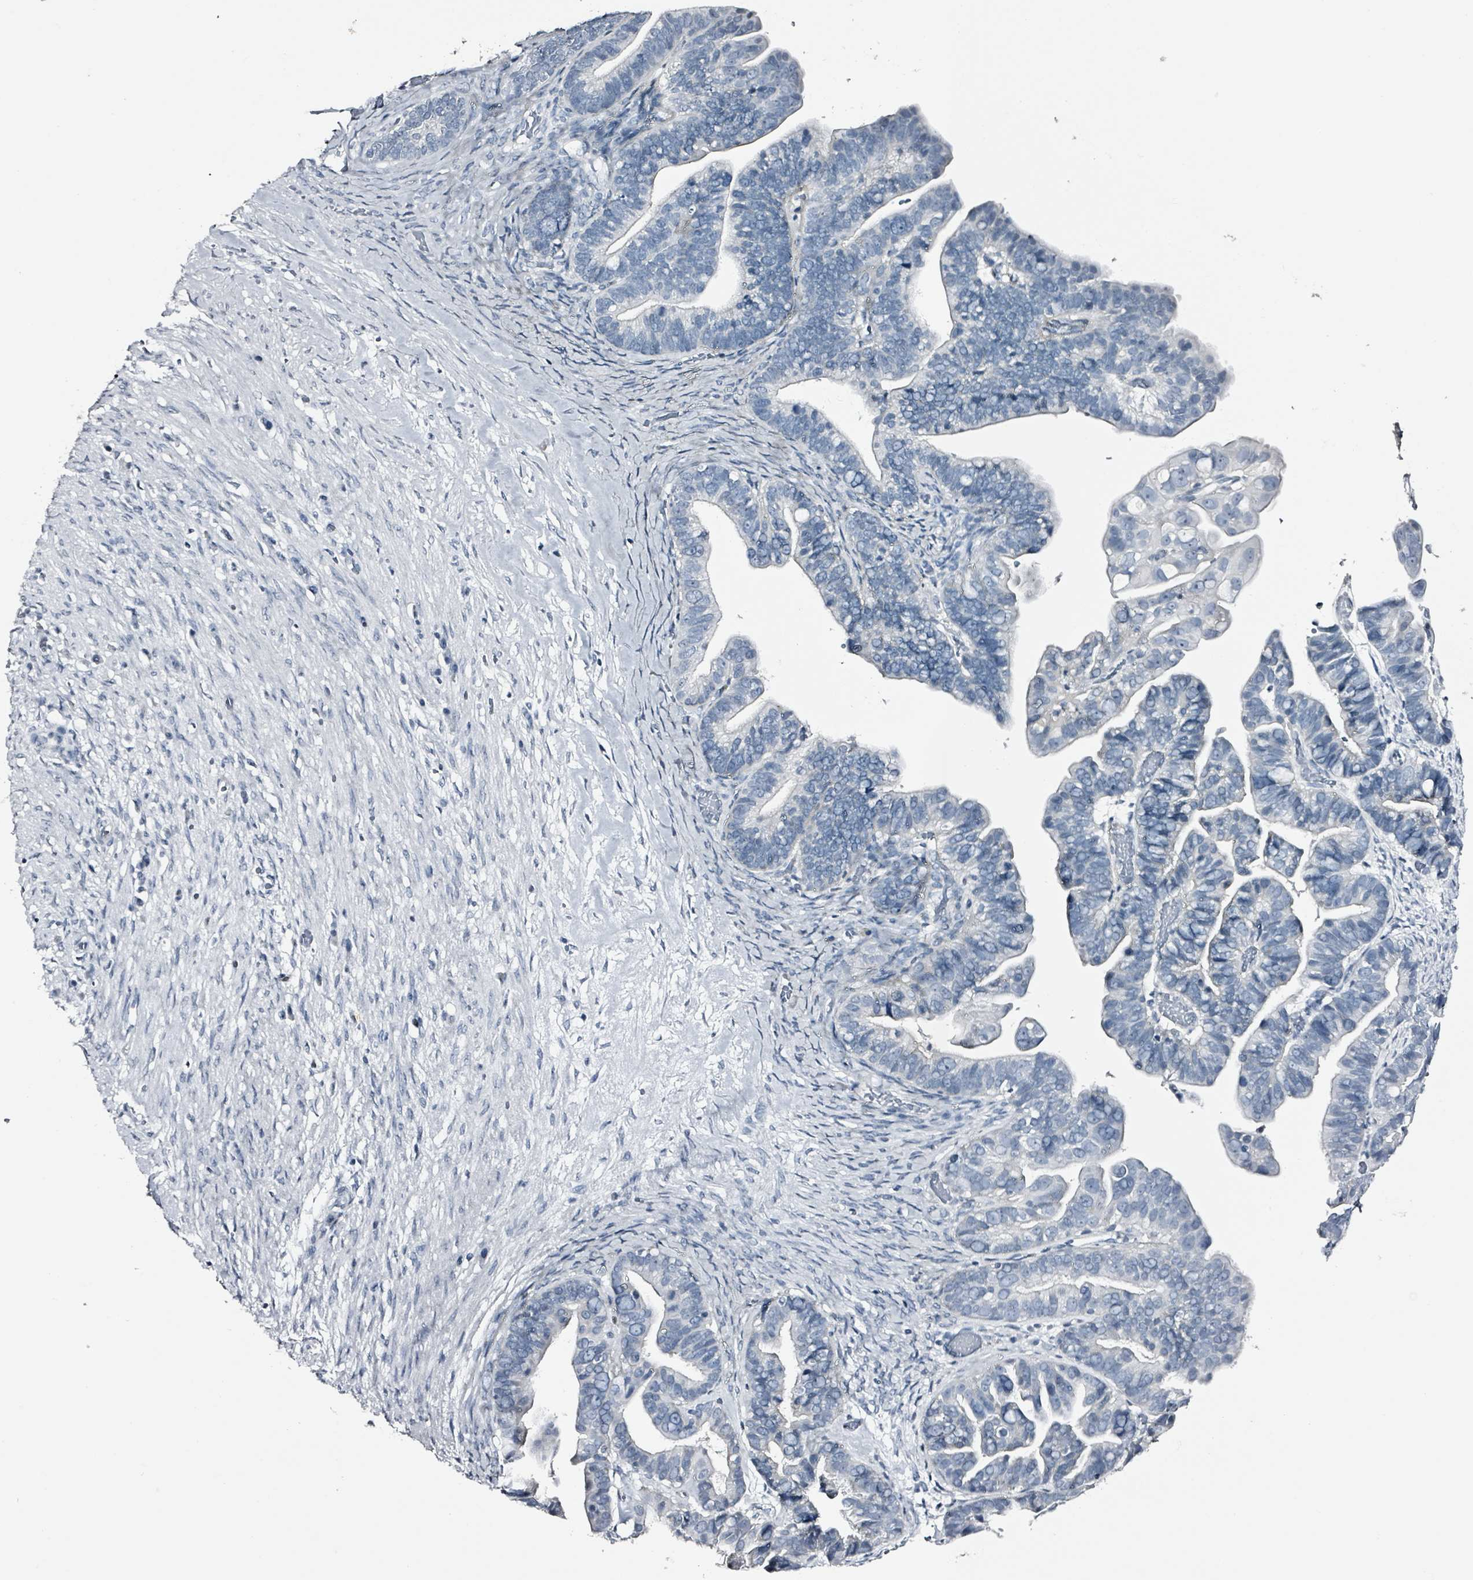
{"staining": {"intensity": "negative", "quantity": "none", "location": "none"}, "tissue": "ovarian cancer", "cell_type": "Tumor cells", "image_type": "cancer", "snomed": [{"axis": "morphology", "description": "Cystadenocarcinoma, serous, NOS"}, {"axis": "topography", "description": "Ovary"}], "caption": "Protein analysis of ovarian cancer reveals no significant expression in tumor cells. (DAB (3,3'-diaminobenzidine) immunohistochemistry, high magnification).", "gene": "CA9", "patient": {"sex": "female", "age": 56}}